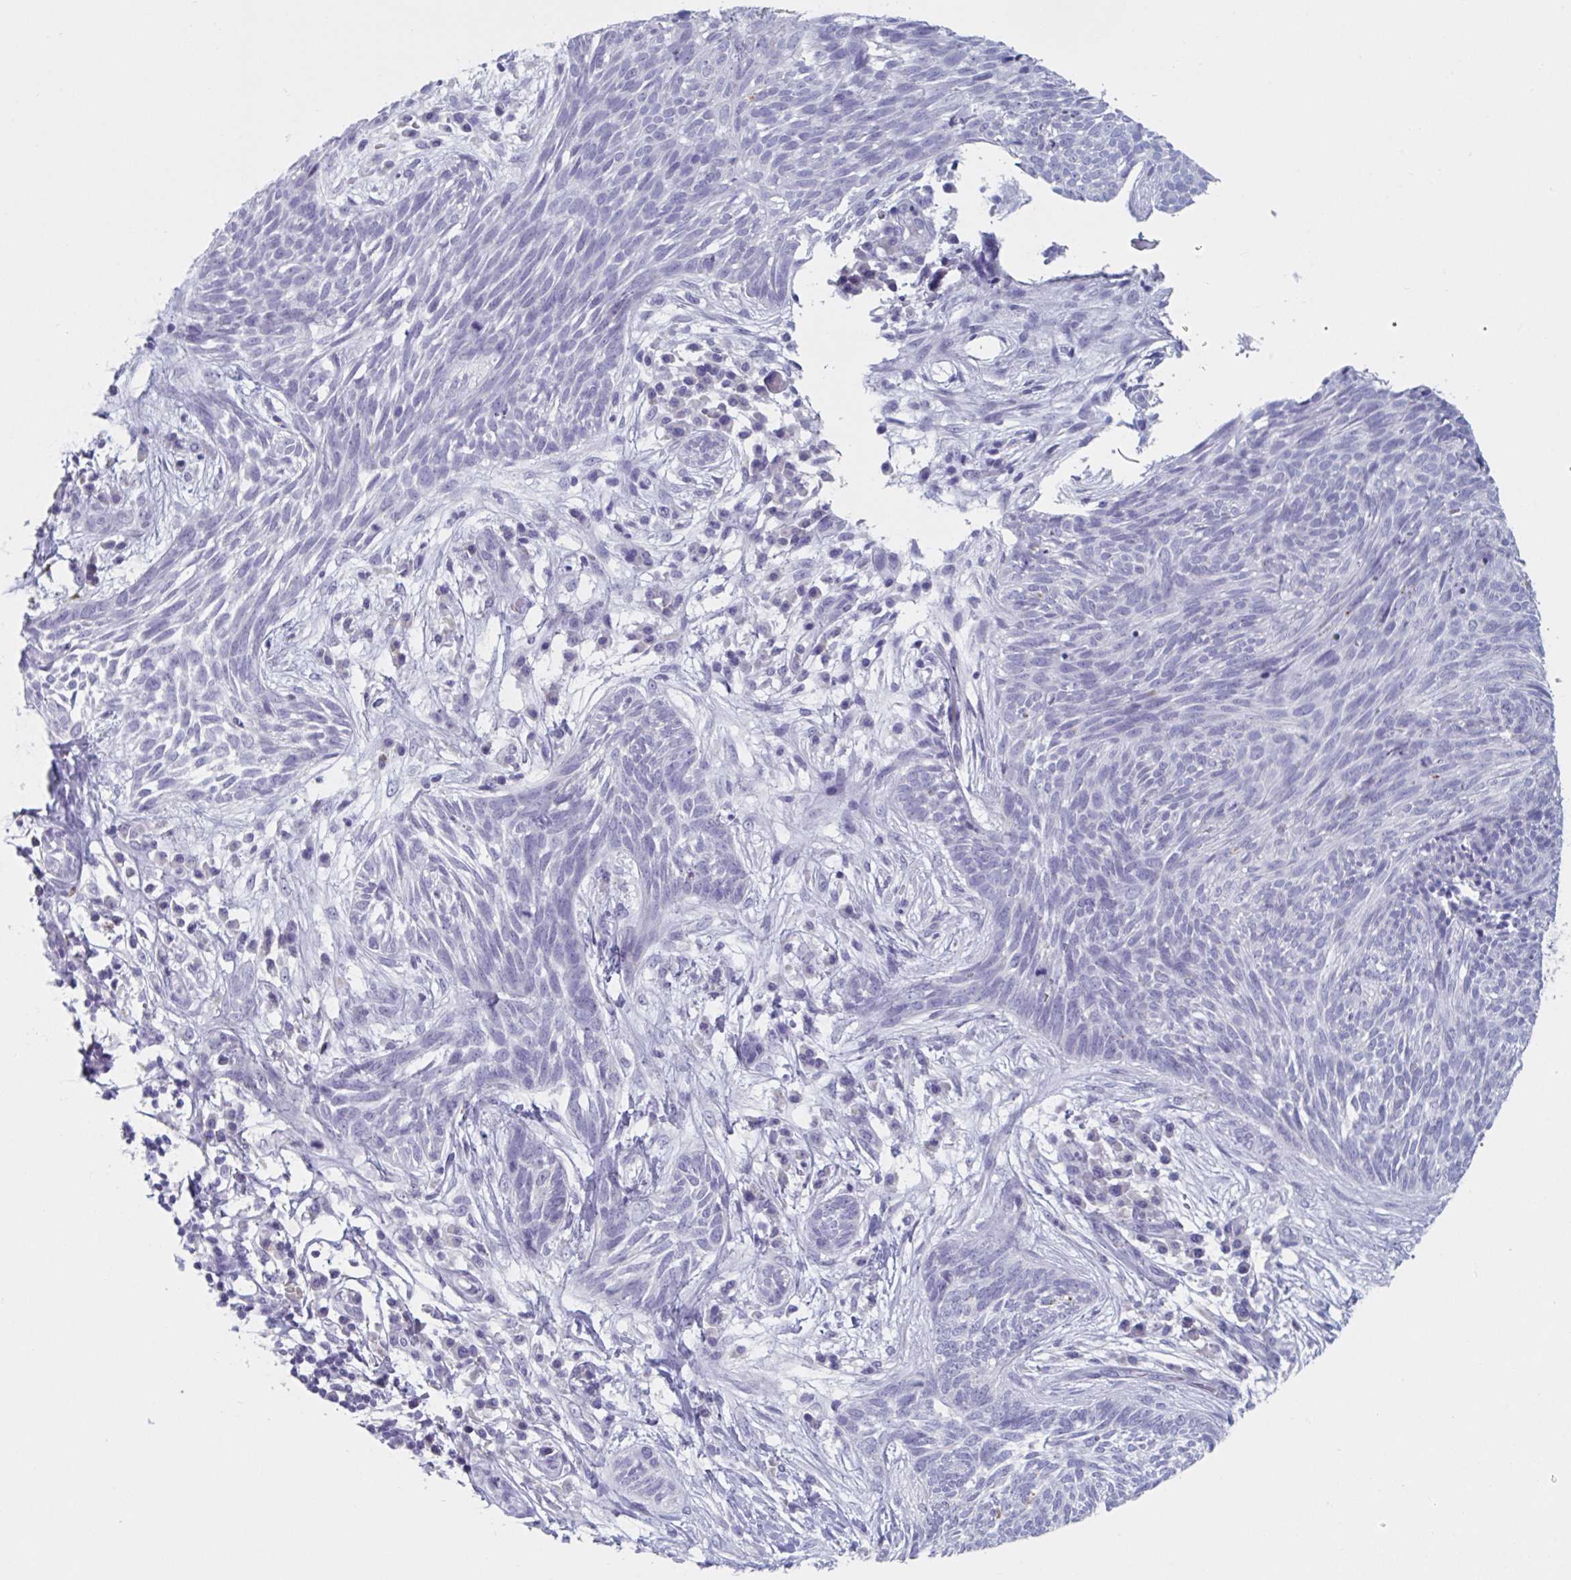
{"staining": {"intensity": "negative", "quantity": "none", "location": "none"}, "tissue": "skin cancer", "cell_type": "Tumor cells", "image_type": "cancer", "snomed": [{"axis": "morphology", "description": "Basal cell carcinoma"}, {"axis": "topography", "description": "Skin"}, {"axis": "topography", "description": "Skin, foot"}], "caption": "DAB immunohistochemical staining of human skin cancer exhibits no significant positivity in tumor cells.", "gene": "NDUFC2", "patient": {"sex": "female", "age": 86}}